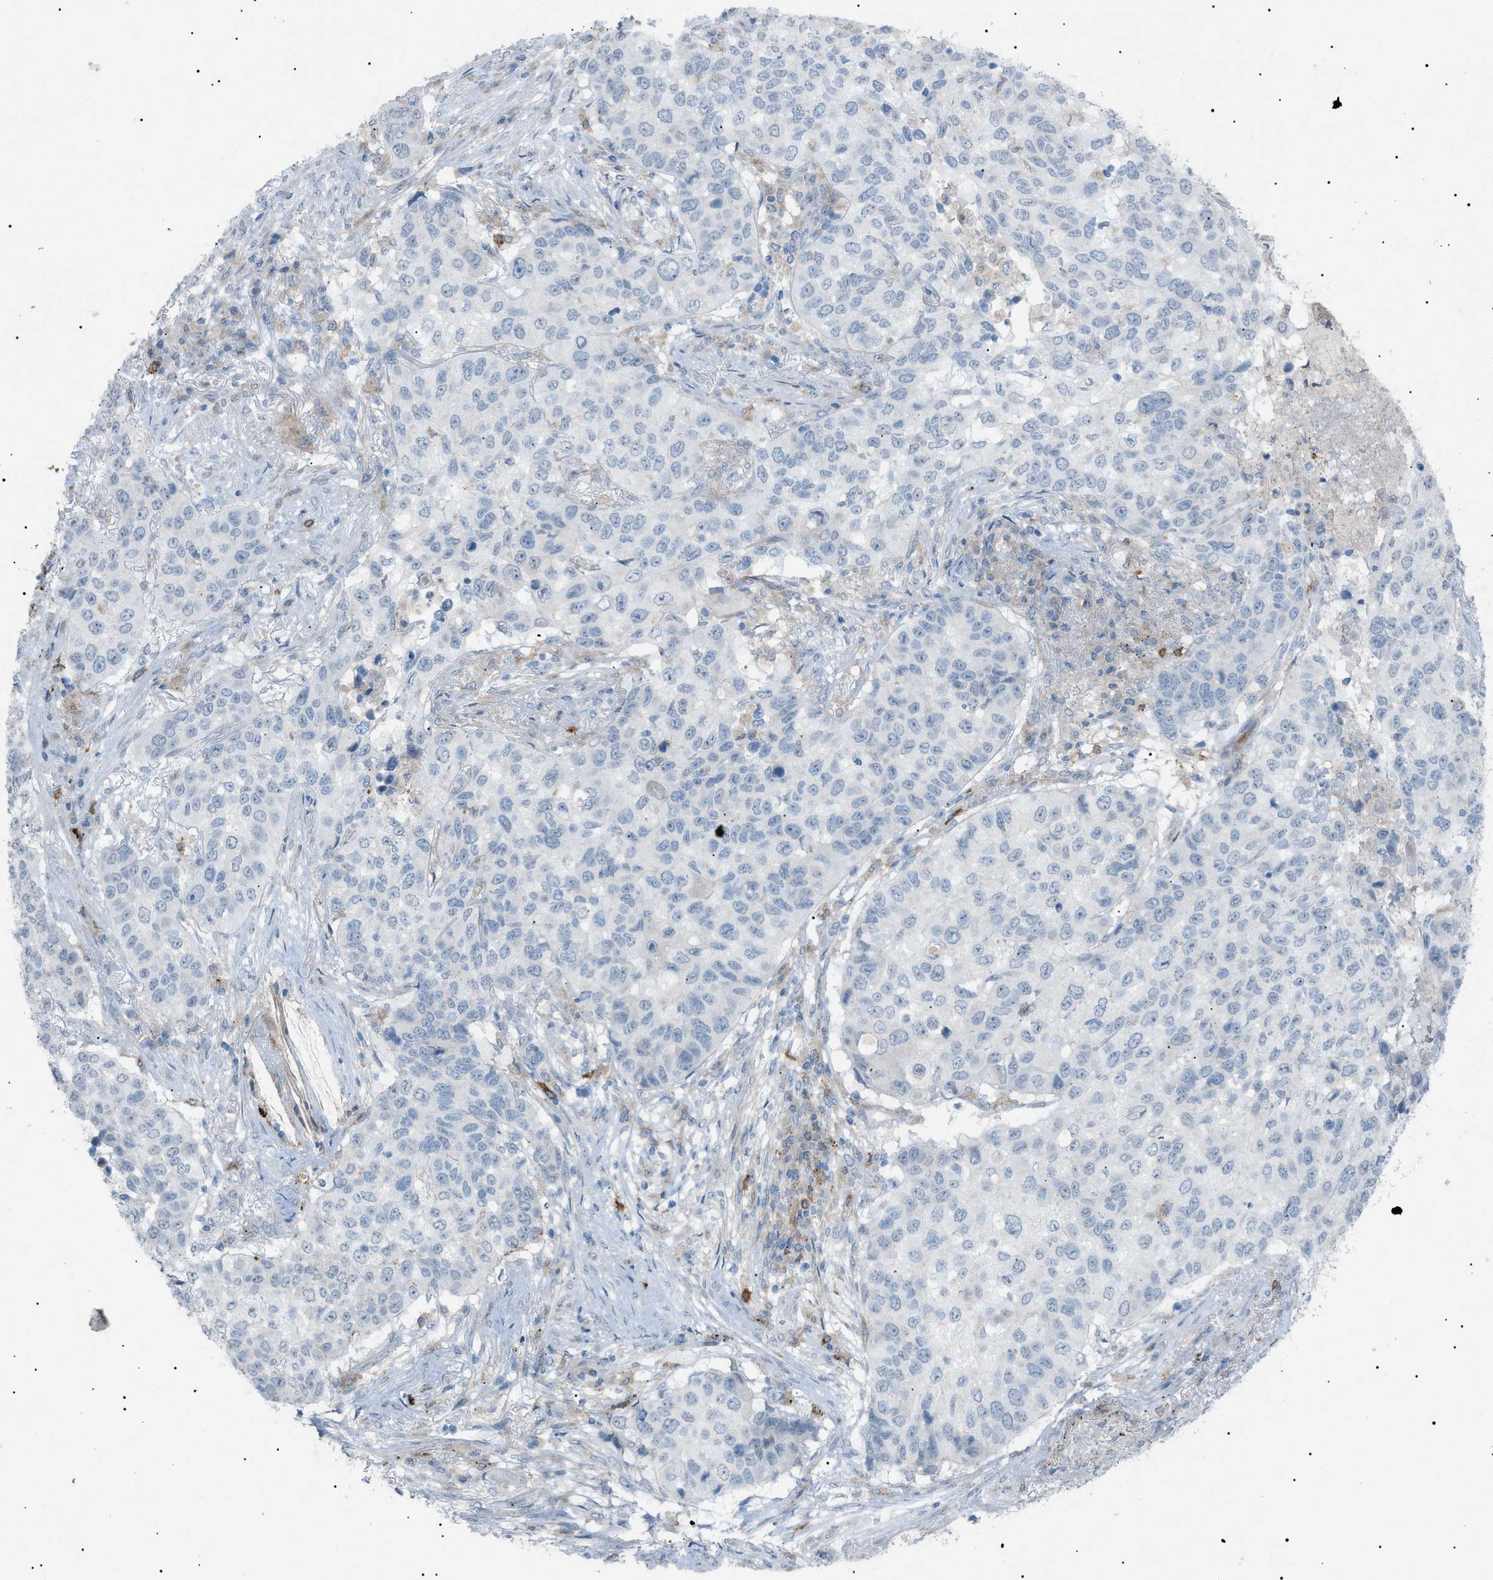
{"staining": {"intensity": "negative", "quantity": "none", "location": "none"}, "tissue": "lung cancer", "cell_type": "Tumor cells", "image_type": "cancer", "snomed": [{"axis": "morphology", "description": "Squamous cell carcinoma, NOS"}, {"axis": "topography", "description": "Lung"}], "caption": "Immunohistochemistry histopathology image of neoplastic tissue: lung squamous cell carcinoma stained with DAB (3,3'-diaminobenzidine) shows no significant protein expression in tumor cells.", "gene": "BTK", "patient": {"sex": "male", "age": 57}}